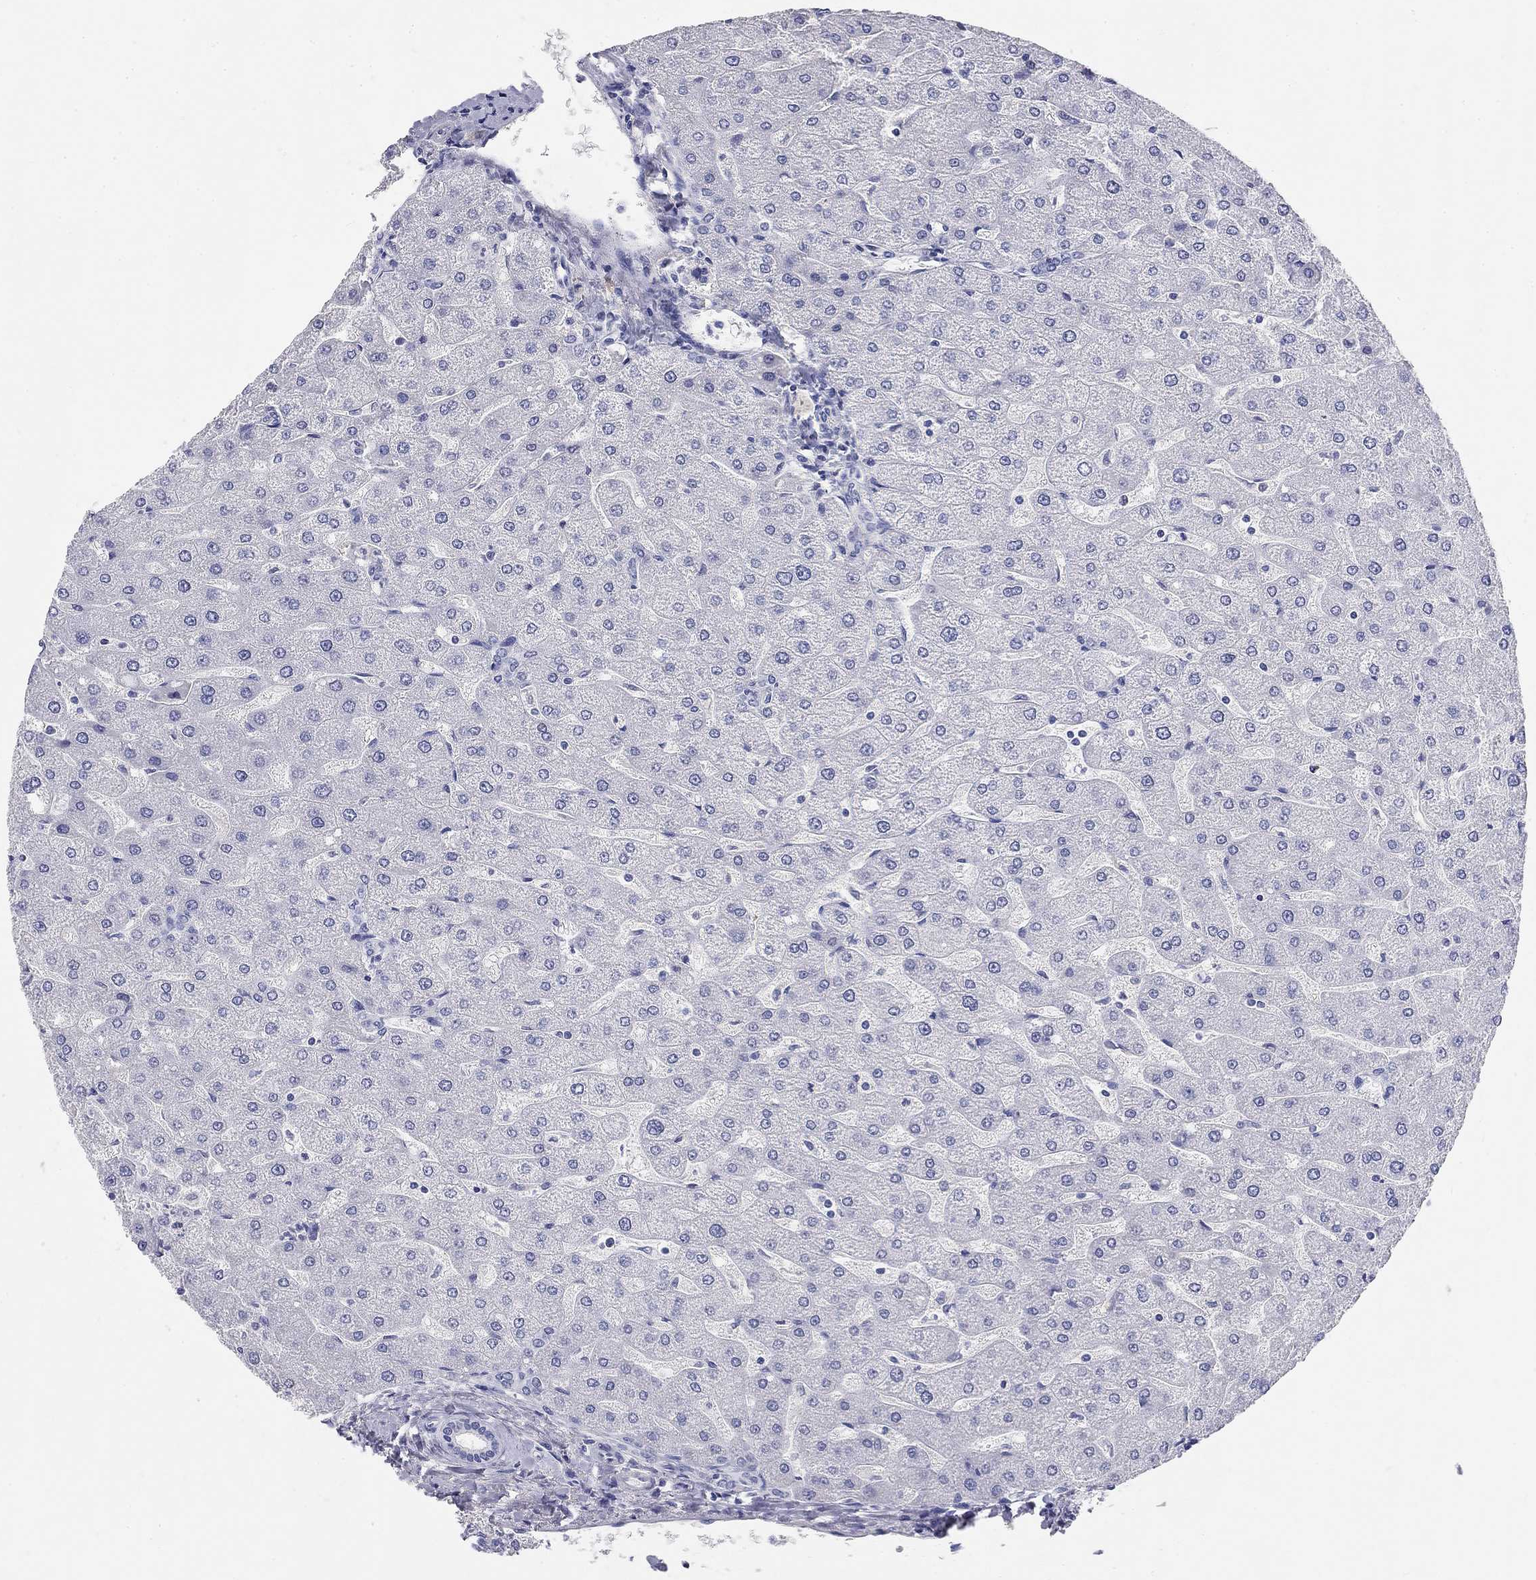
{"staining": {"intensity": "negative", "quantity": "none", "location": "none"}, "tissue": "liver", "cell_type": "Cholangiocytes", "image_type": "normal", "snomed": [{"axis": "morphology", "description": "Normal tissue, NOS"}, {"axis": "topography", "description": "Liver"}], "caption": "Cholangiocytes show no significant expression in unremarkable liver. (DAB (3,3'-diaminobenzidine) IHC, high magnification).", "gene": "PHOX2B", "patient": {"sex": "male", "age": 67}}